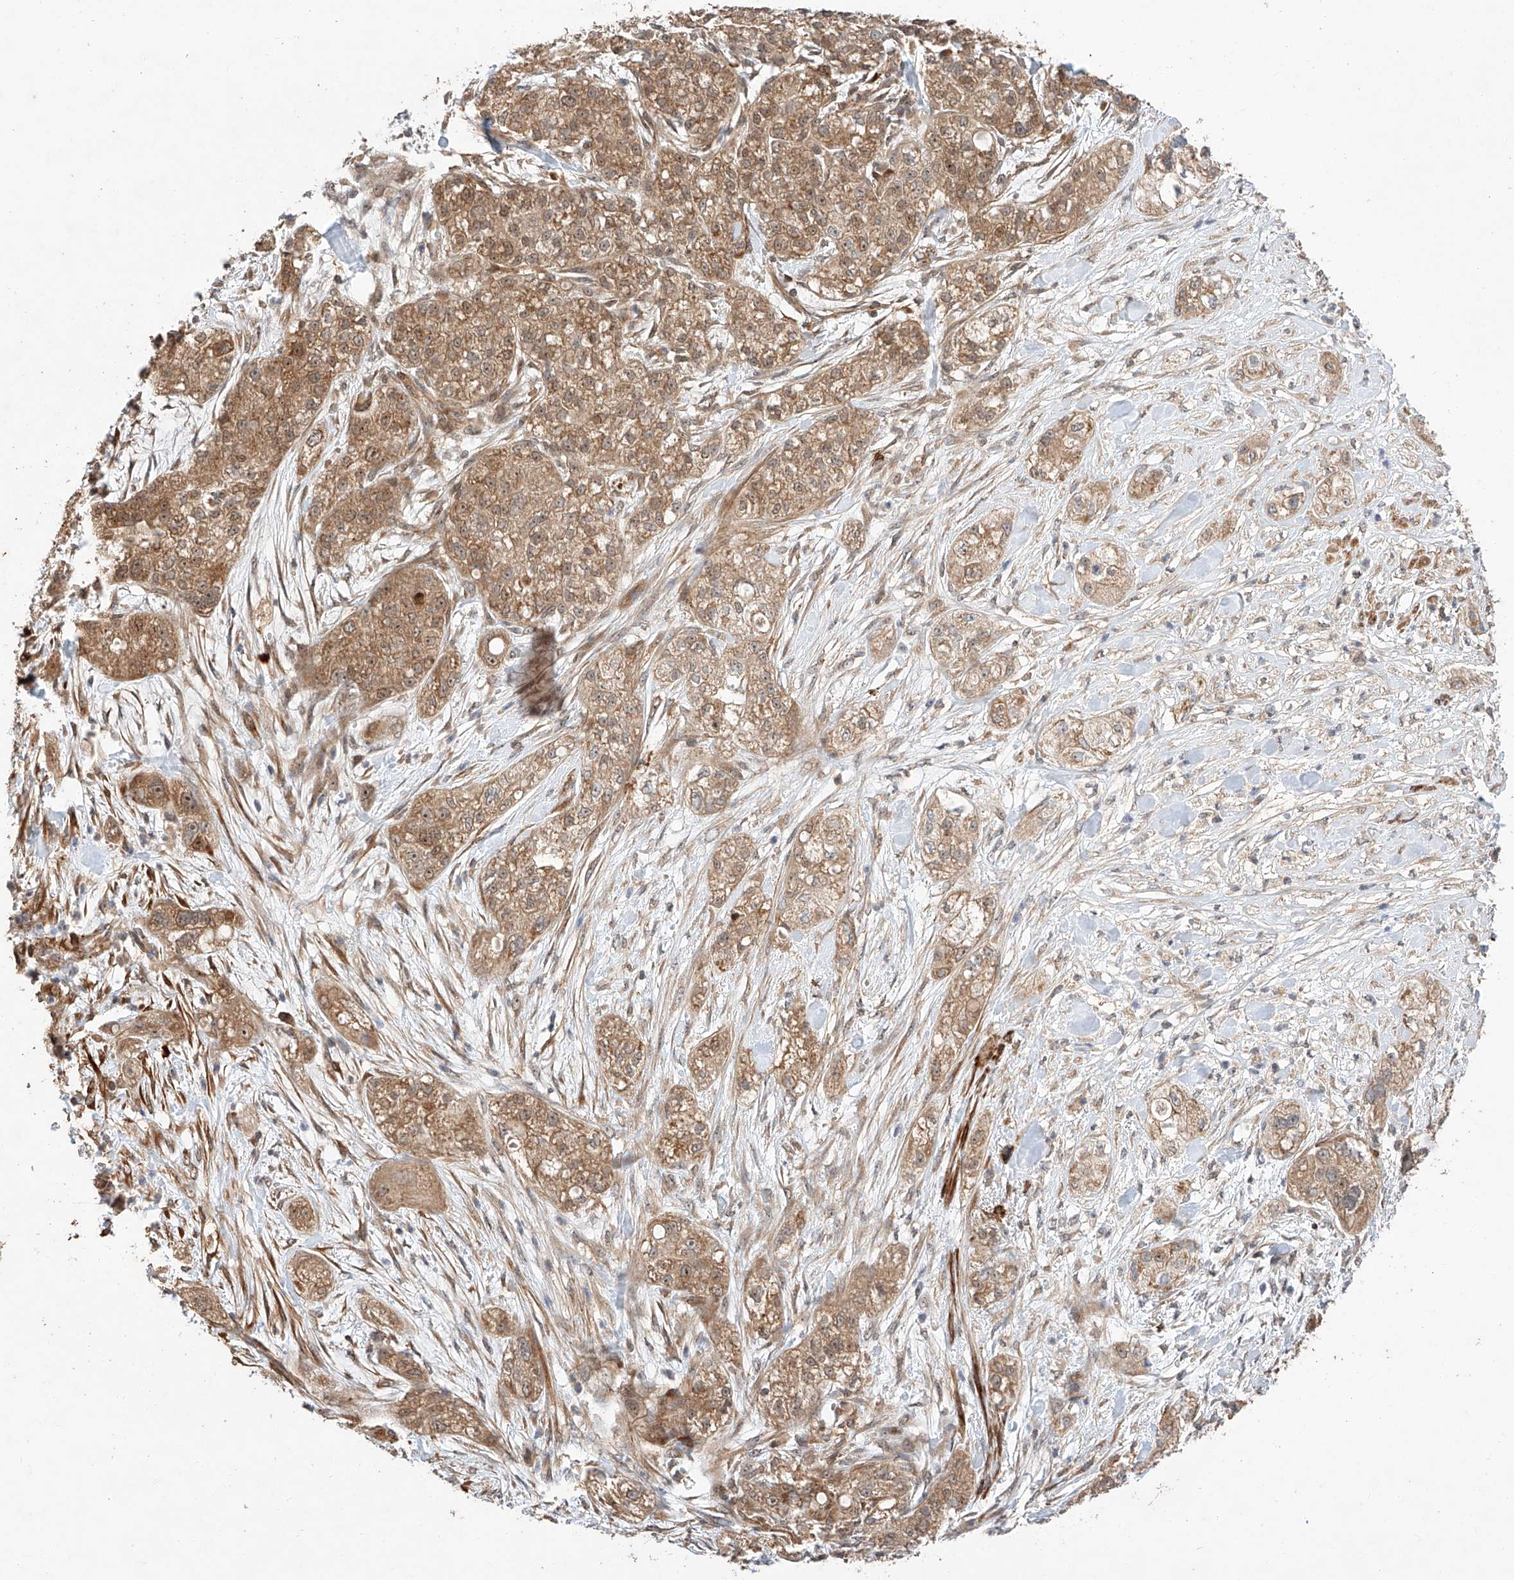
{"staining": {"intensity": "moderate", "quantity": ">75%", "location": "cytoplasmic/membranous"}, "tissue": "pancreatic cancer", "cell_type": "Tumor cells", "image_type": "cancer", "snomed": [{"axis": "morphology", "description": "Adenocarcinoma, NOS"}, {"axis": "topography", "description": "Pancreas"}], "caption": "Moderate cytoplasmic/membranous protein expression is identified in approximately >75% of tumor cells in adenocarcinoma (pancreatic).", "gene": "RAB23", "patient": {"sex": "female", "age": 78}}